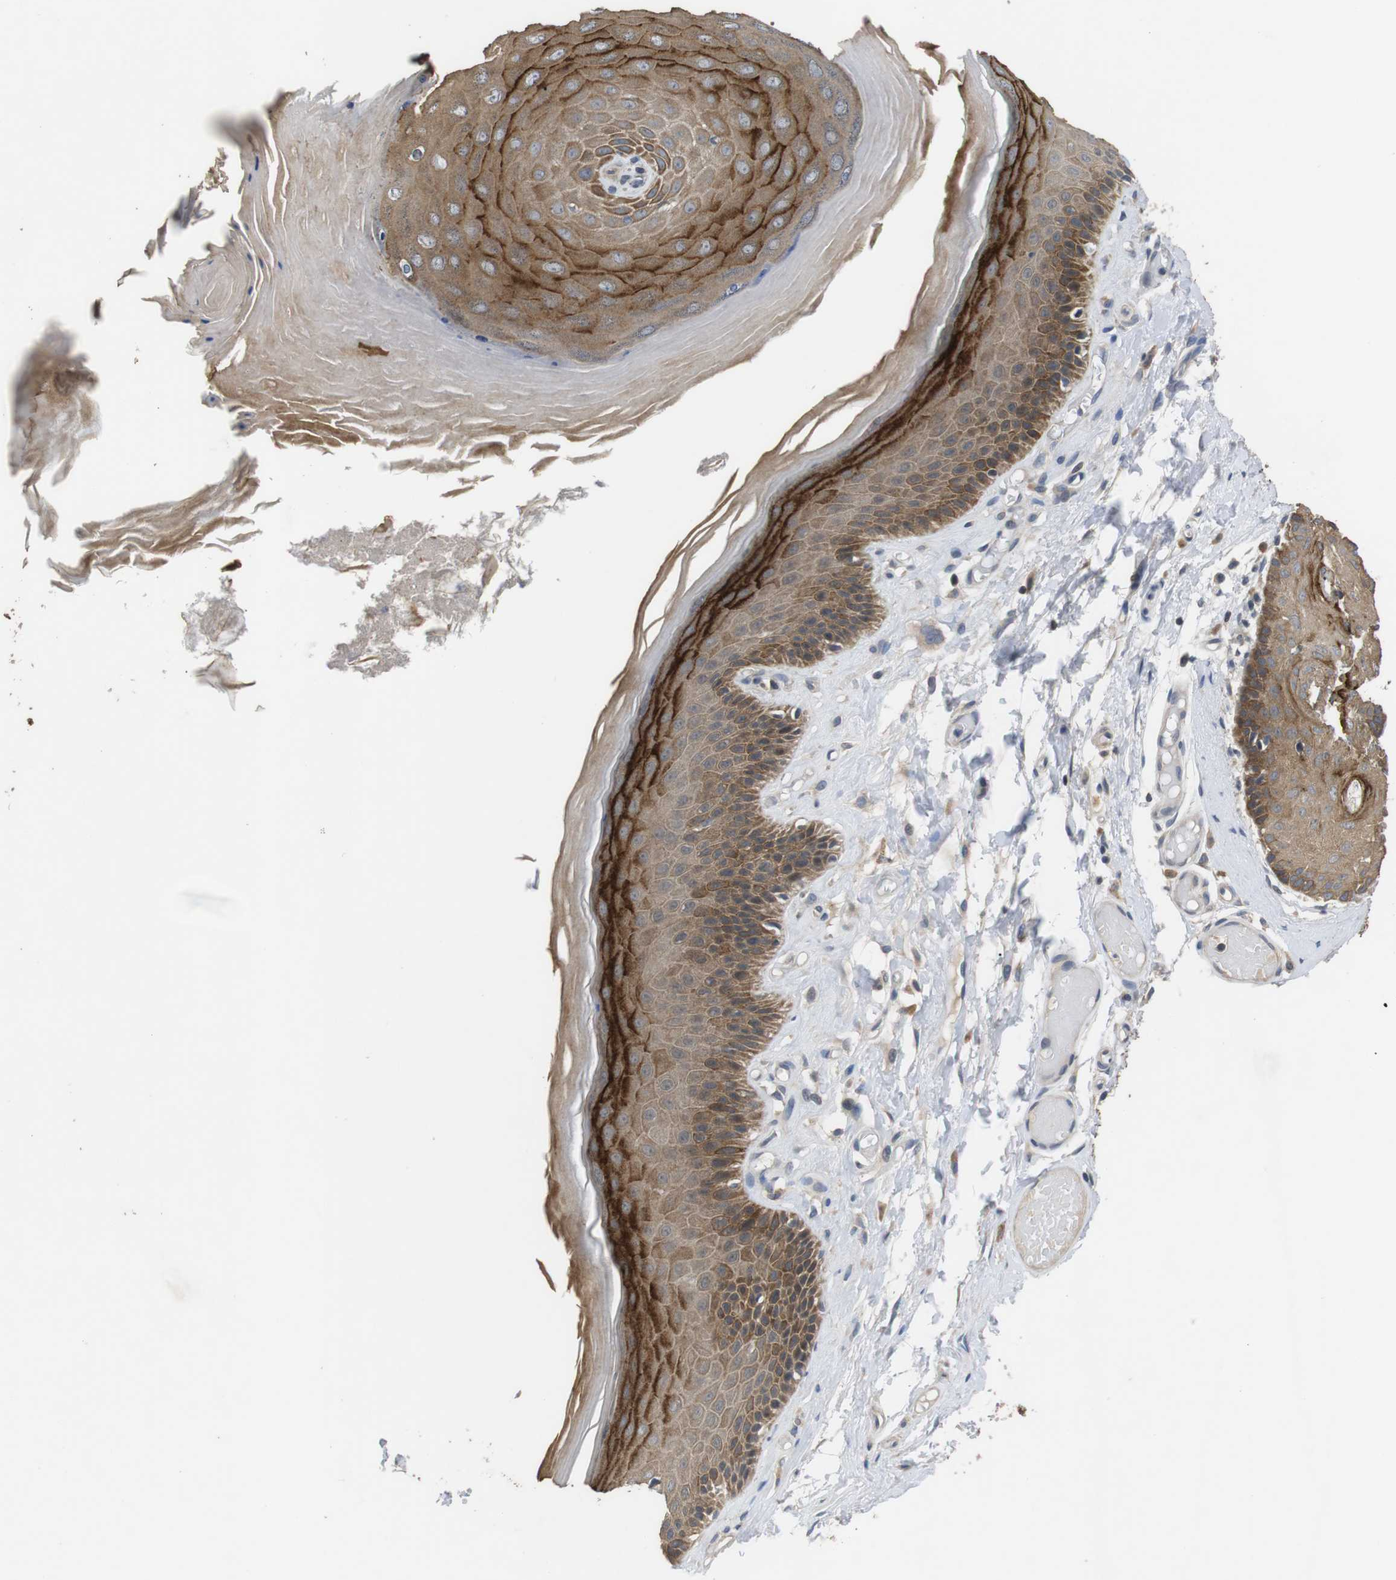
{"staining": {"intensity": "strong", "quantity": "25%-75%", "location": "cytoplasmic/membranous"}, "tissue": "skin", "cell_type": "Epidermal cells", "image_type": "normal", "snomed": [{"axis": "morphology", "description": "Normal tissue, NOS"}, {"axis": "topography", "description": "Vulva"}], "caption": "Epidermal cells reveal strong cytoplasmic/membranous positivity in approximately 25%-75% of cells in unremarkable skin. (DAB (3,3'-diaminobenzidine) IHC, brown staining for protein, blue staining for nuclei).", "gene": "ADGRL3", "patient": {"sex": "female", "age": 73}}